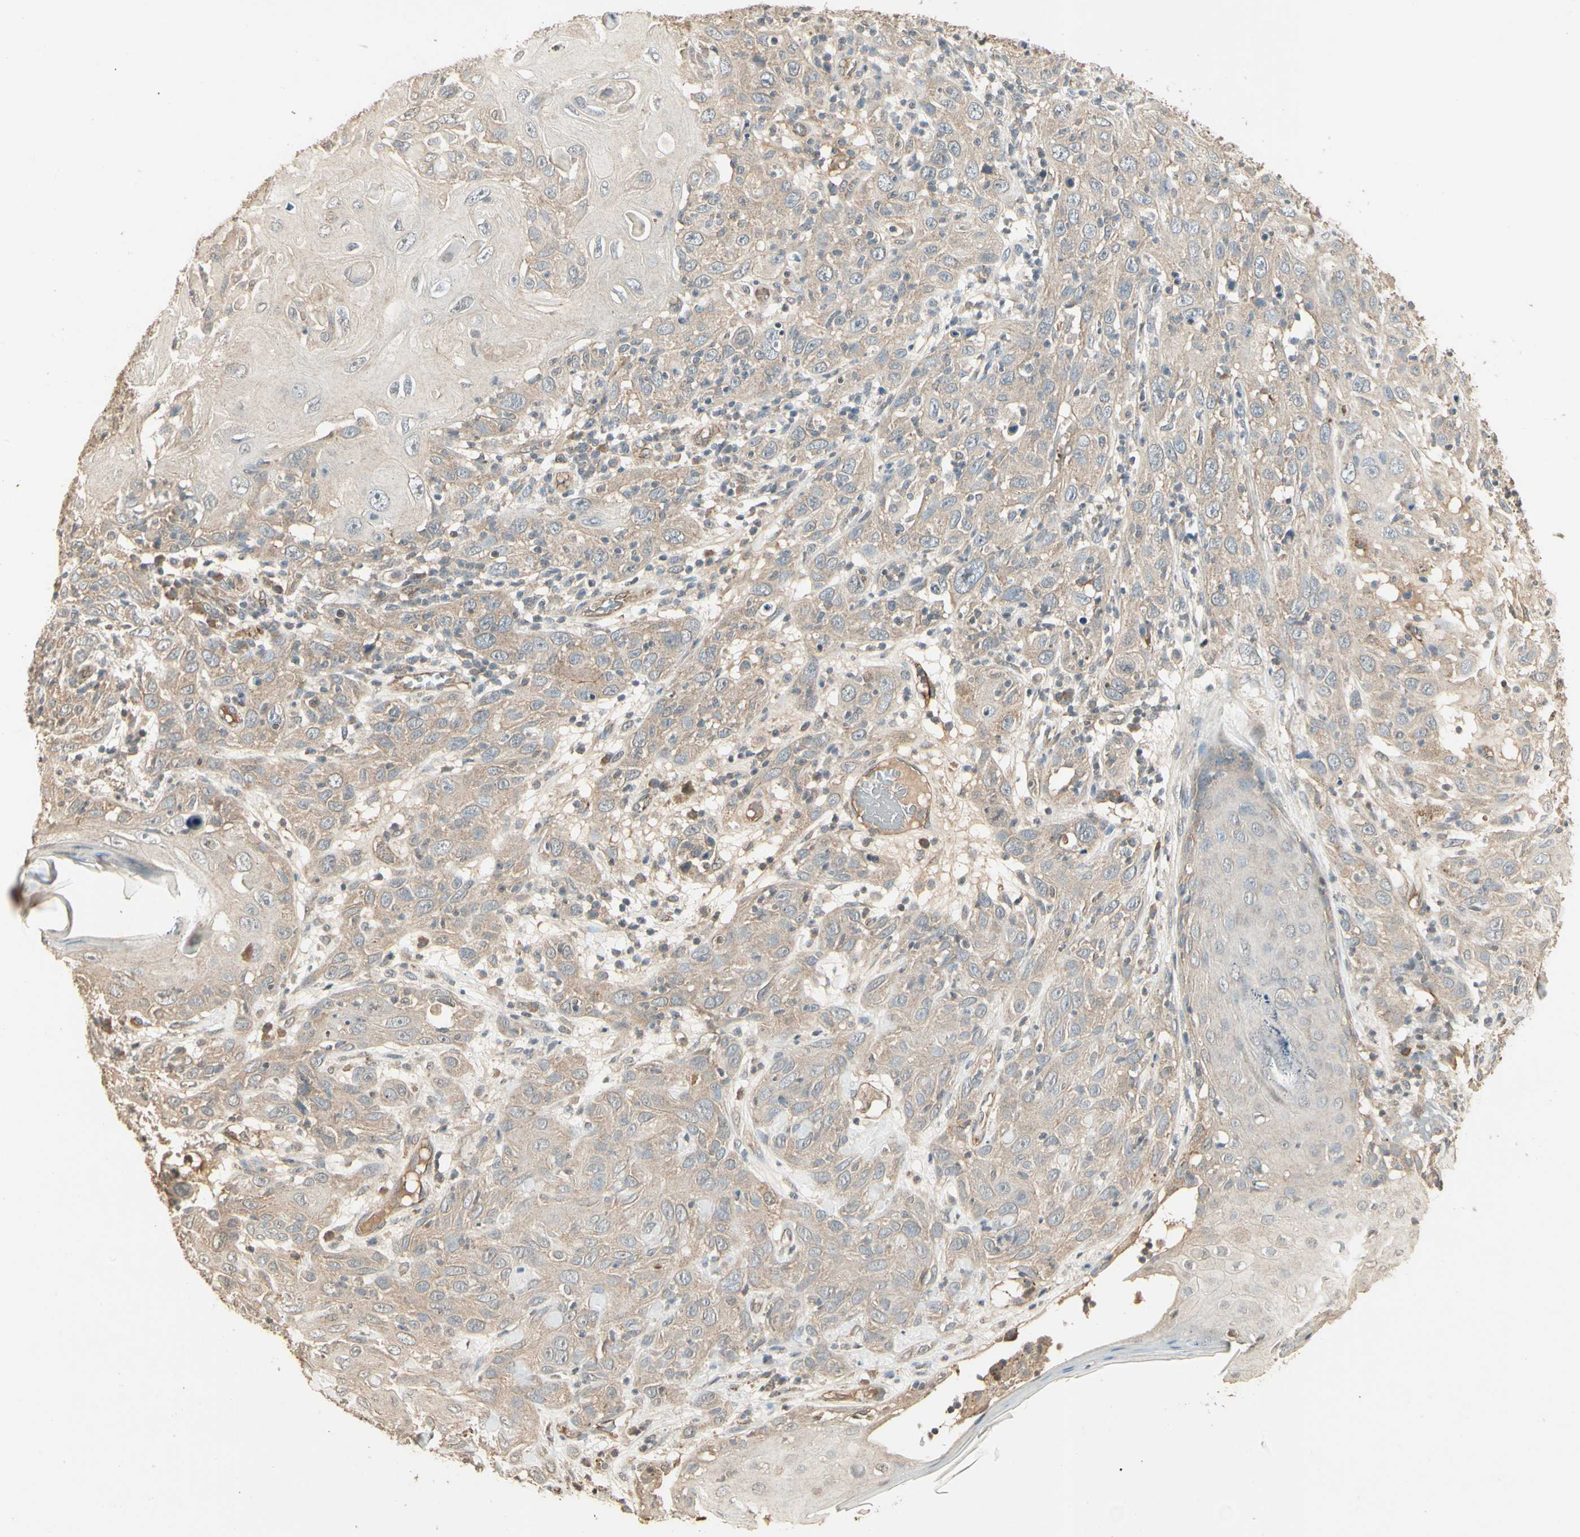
{"staining": {"intensity": "weak", "quantity": "25%-75%", "location": "cytoplasmic/membranous"}, "tissue": "skin cancer", "cell_type": "Tumor cells", "image_type": "cancer", "snomed": [{"axis": "morphology", "description": "Squamous cell carcinoma, NOS"}, {"axis": "topography", "description": "Skin"}], "caption": "High-magnification brightfield microscopy of skin cancer (squamous cell carcinoma) stained with DAB (brown) and counterstained with hematoxylin (blue). tumor cells exhibit weak cytoplasmic/membranous positivity is identified in about25%-75% of cells. The protein is stained brown, and the nuclei are stained in blue (DAB (3,3'-diaminobenzidine) IHC with brightfield microscopy, high magnification).", "gene": "RNF180", "patient": {"sex": "female", "age": 88}}